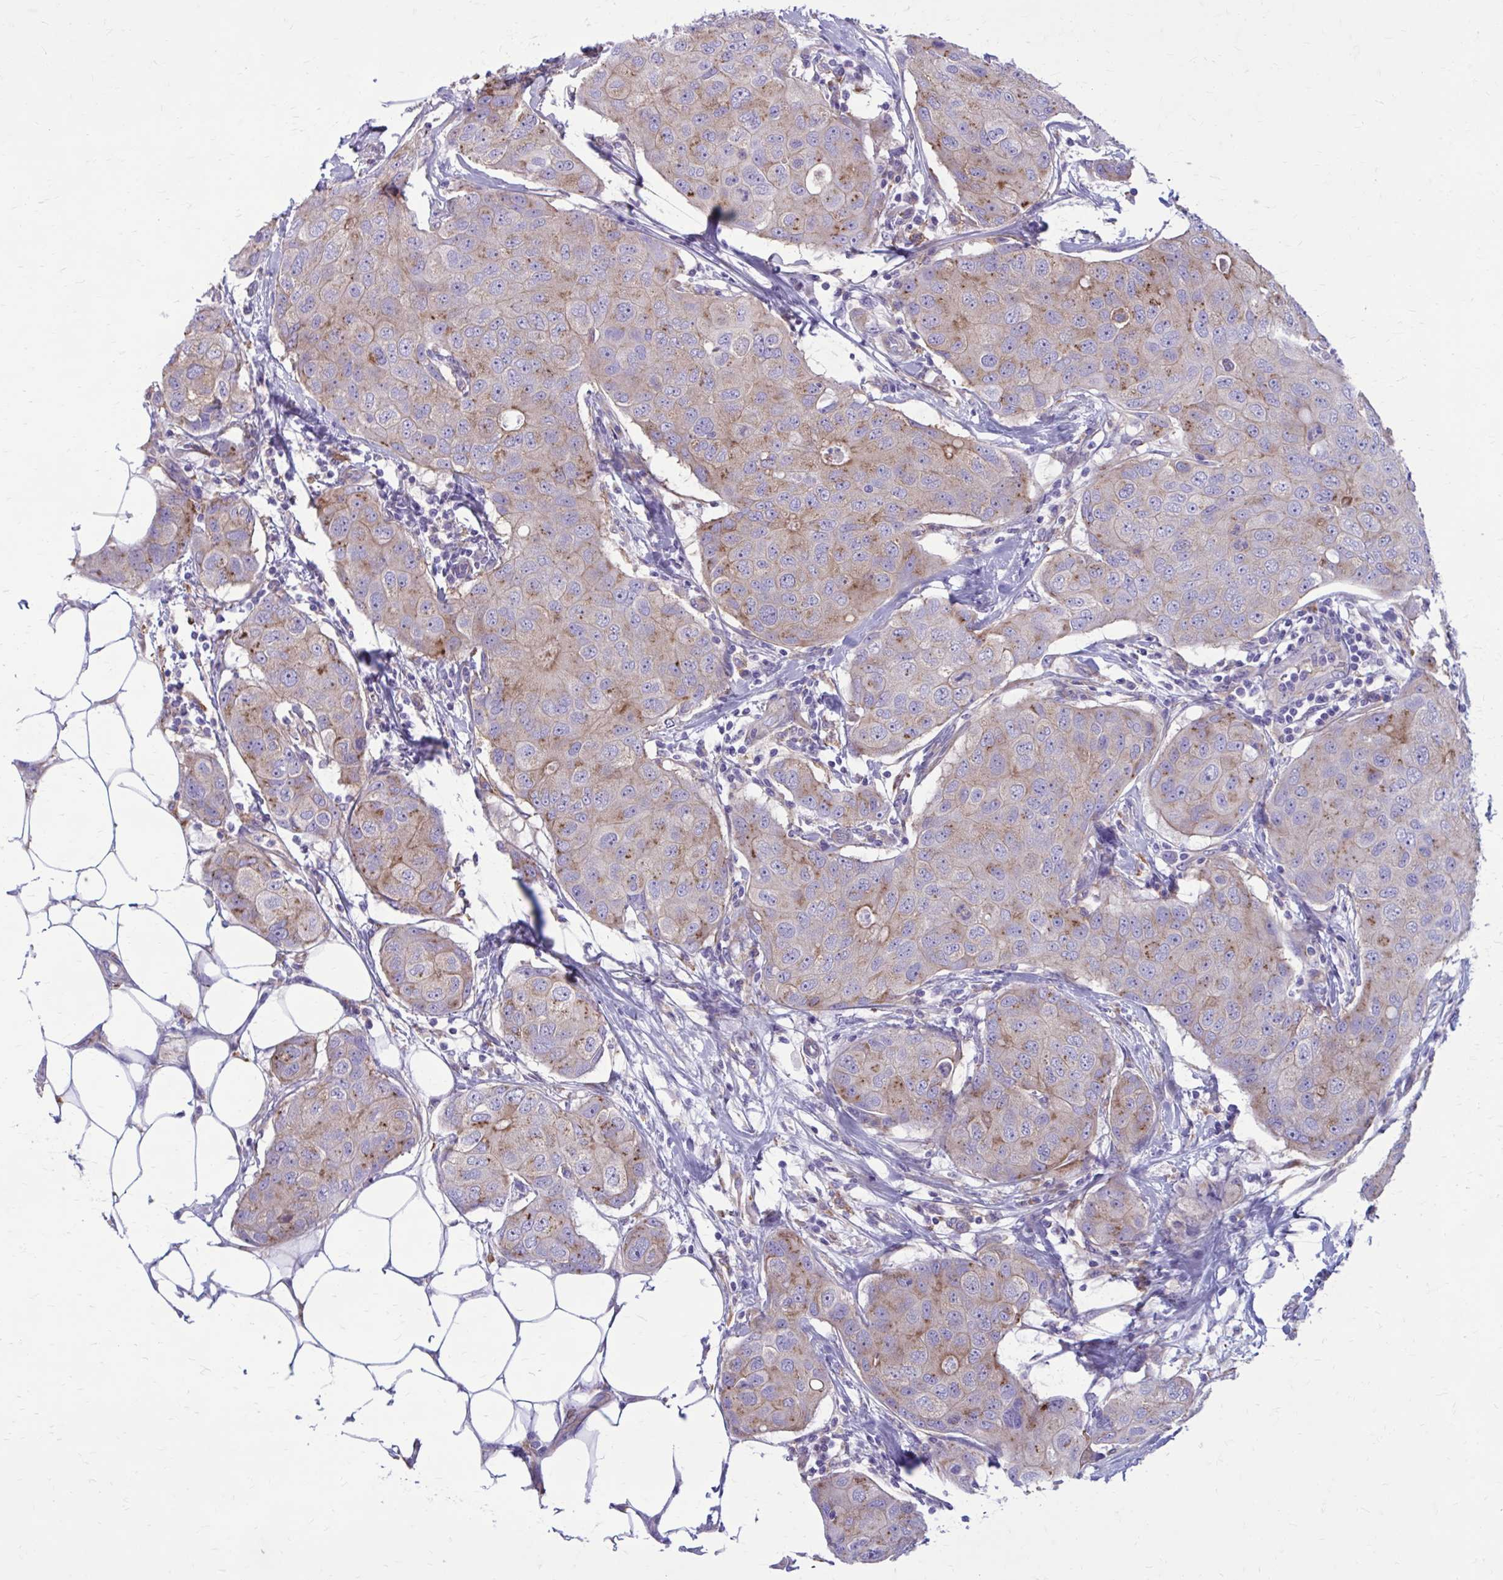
{"staining": {"intensity": "weak", "quantity": "<25%", "location": "cytoplasmic/membranous"}, "tissue": "breast cancer", "cell_type": "Tumor cells", "image_type": "cancer", "snomed": [{"axis": "morphology", "description": "Duct carcinoma"}, {"axis": "topography", "description": "Breast"}, {"axis": "topography", "description": "Lymph node"}], "caption": "The immunohistochemistry photomicrograph has no significant staining in tumor cells of infiltrating ductal carcinoma (breast) tissue.", "gene": "CLTA", "patient": {"sex": "female", "age": 80}}